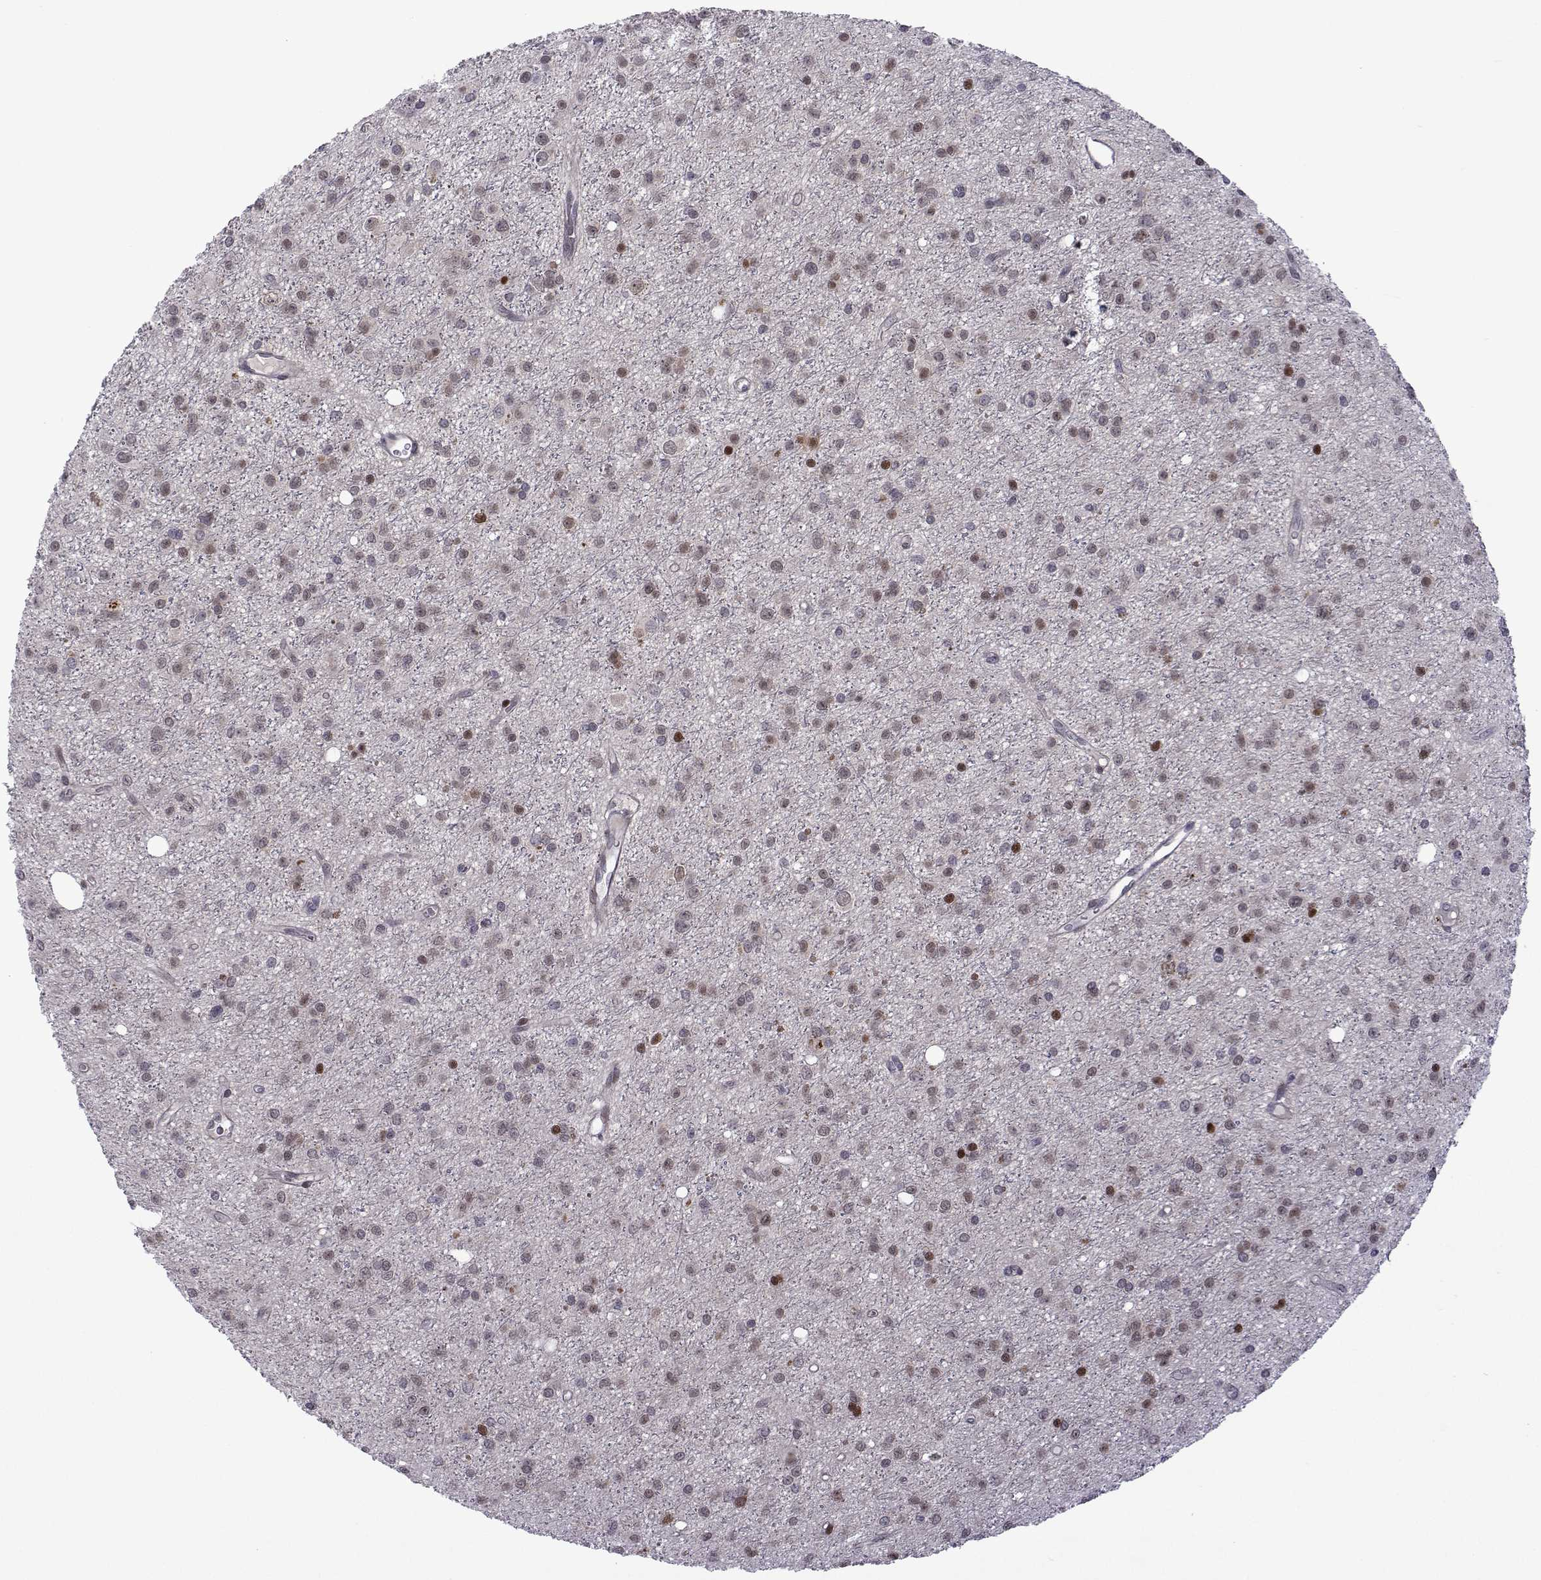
{"staining": {"intensity": "moderate", "quantity": "25%-75%", "location": "nuclear"}, "tissue": "glioma", "cell_type": "Tumor cells", "image_type": "cancer", "snomed": [{"axis": "morphology", "description": "Glioma, malignant, Low grade"}, {"axis": "topography", "description": "Brain"}], "caption": "Protein expression analysis of malignant glioma (low-grade) demonstrates moderate nuclear staining in about 25%-75% of tumor cells. (DAB IHC with brightfield microscopy, high magnification).", "gene": "EFCAB3", "patient": {"sex": "male", "age": 27}}